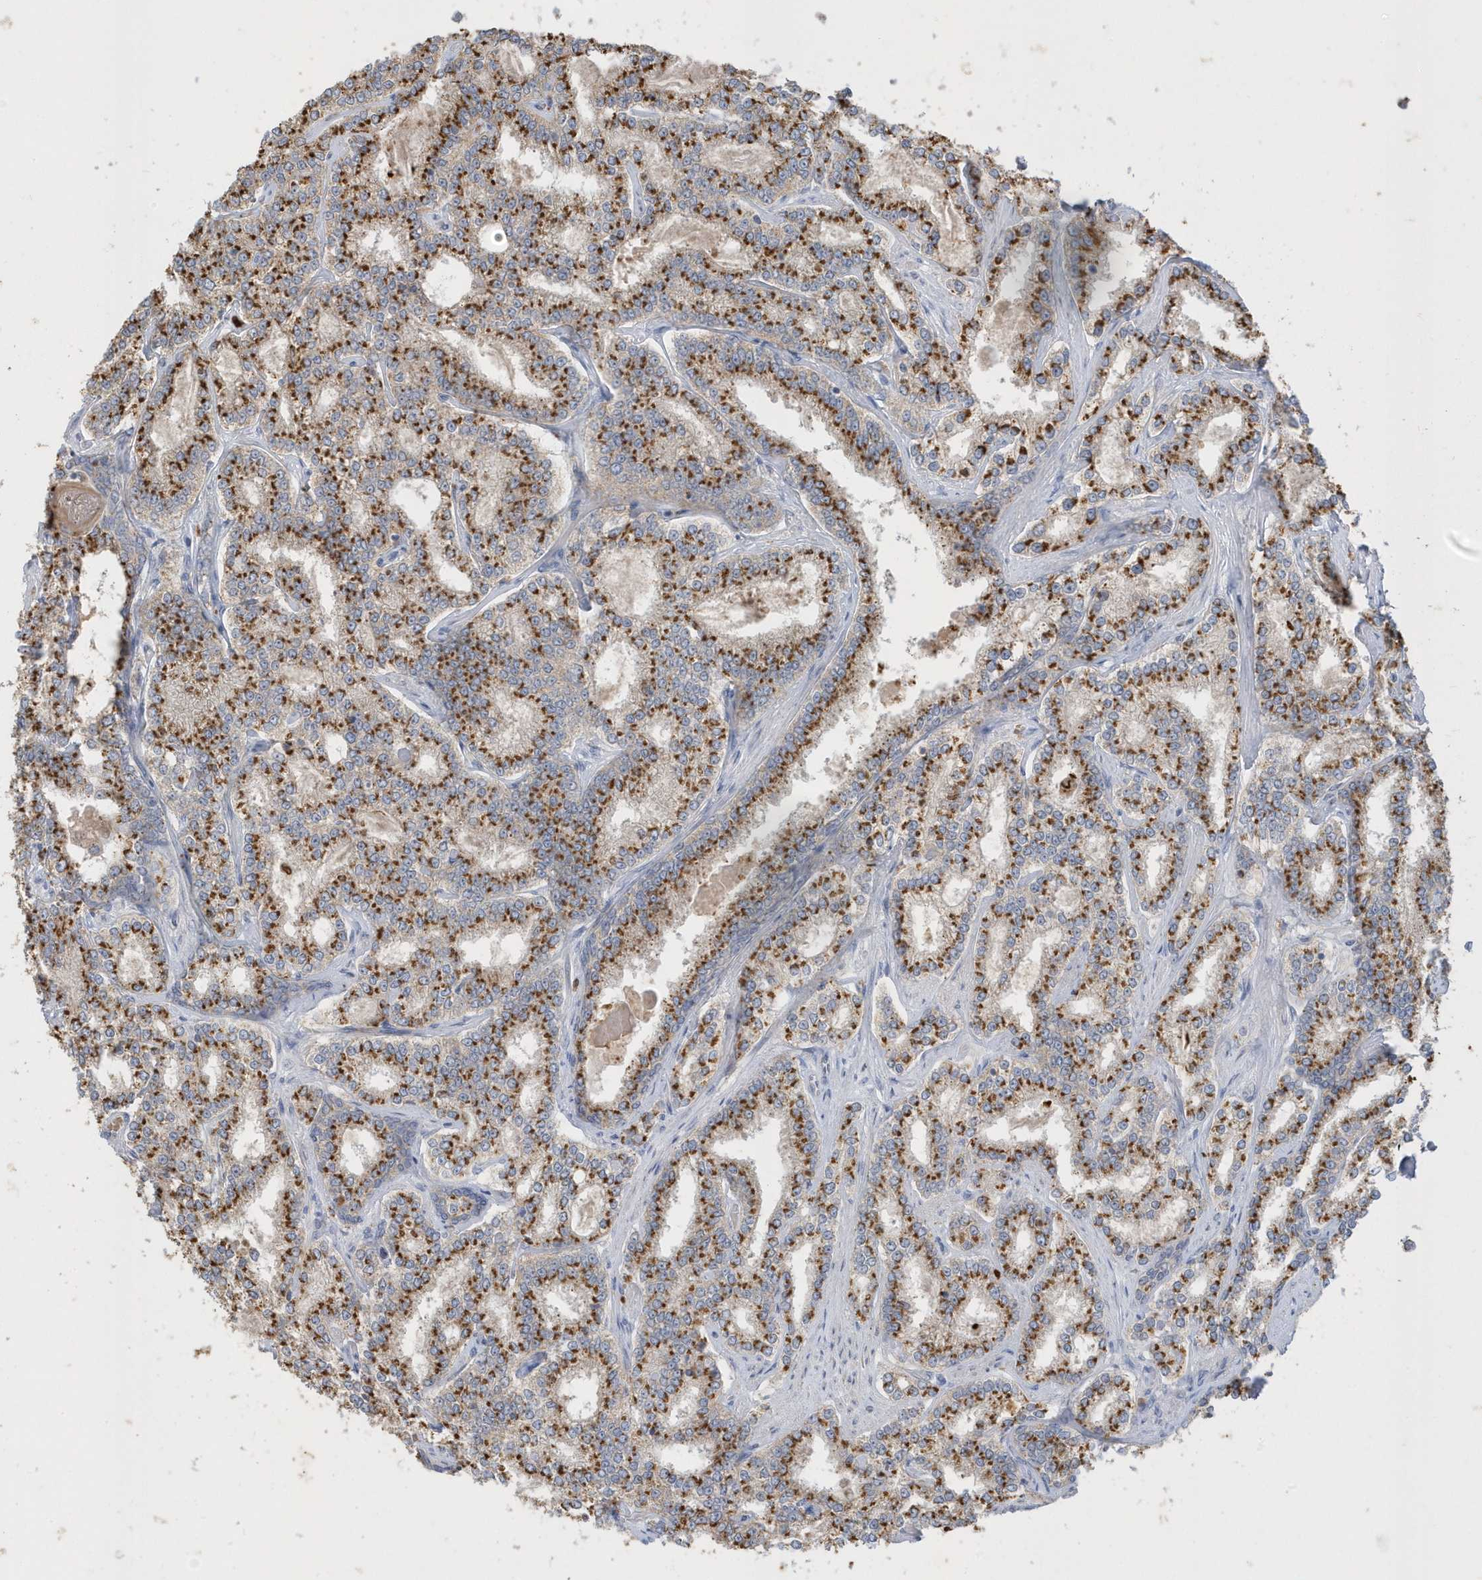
{"staining": {"intensity": "strong", "quantity": ">75%", "location": "cytoplasmic/membranous"}, "tissue": "prostate cancer", "cell_type": "Tumor cells", "image_type": "cancer", "snomed": [{"axis": "morphology", "description": "Normal tissue, NOS"}, {"axis": "morphology", "description": "Adenocarcinoma, High grade"}, {"axis": "topography", "description": "Prostate"}], "caption": "The histopathology image demonstrates a brown stain indicating the presence of a protein in the cytoplasmic/membranous of tumor cells in prostate cancer (high-grade adenocarcinoma).", "gene": "DPP9", "patient": {"sex": "male", "age": 83}}